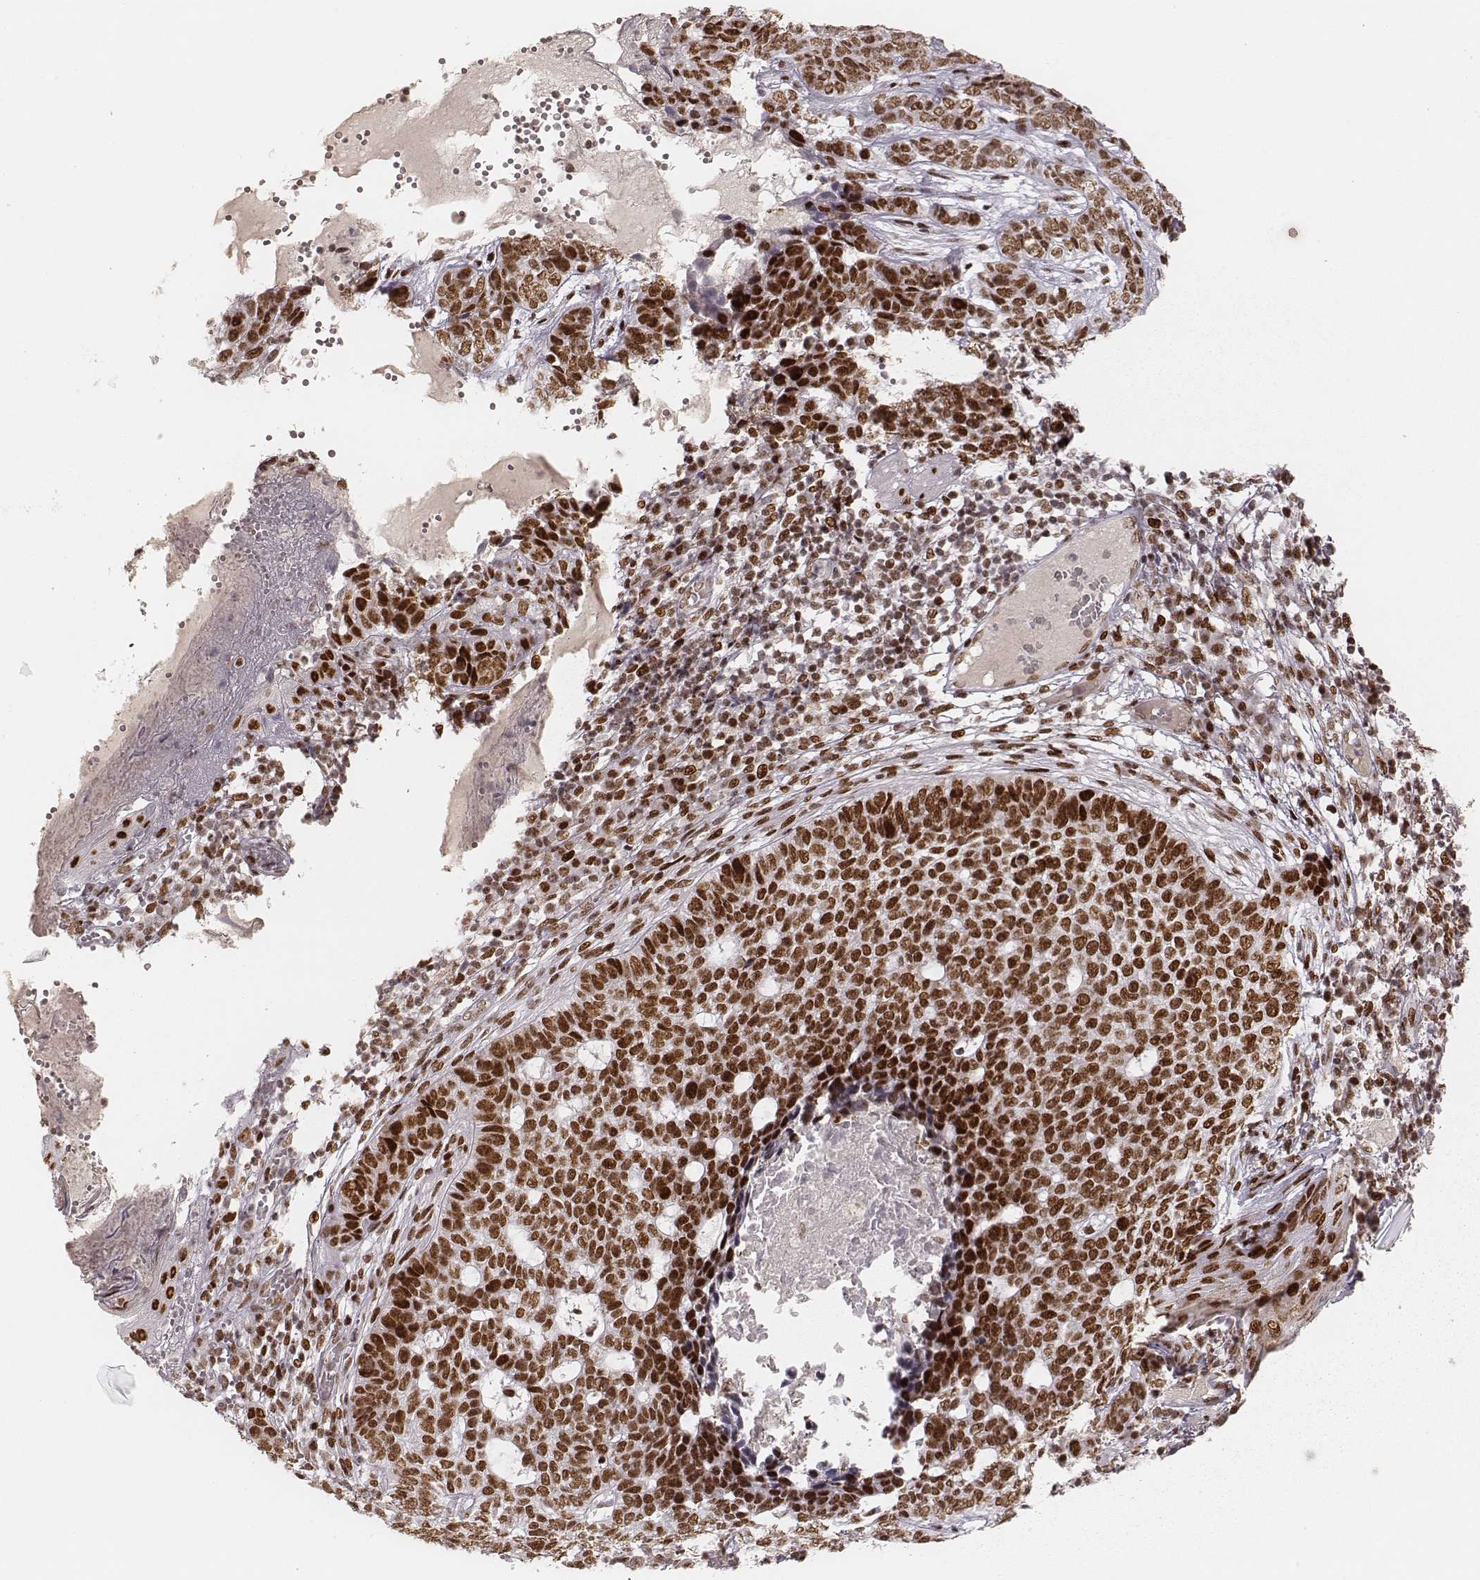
{"staining": {"intensity": "strong", "quantity": ">75%", "location": "nuclear"}, "tissue": "skin cancer", "cell_type": "Tumor cells", "image_type": "cancer", "snomed": [{"axis": "morphology", "description": "Basal cell carcinoma"}, {"axis": "topography", "description": "Skin"}], "caption": "IHC histopathology image of human skin cancer (basal cell carcinoma) stained for a protein (brown), which demonstrates high levels of strong nuclear positivity in approximately >75% of tumor cells.", "gene": "HNRNPC", "patient": {"sex": "female", "age": 69}}